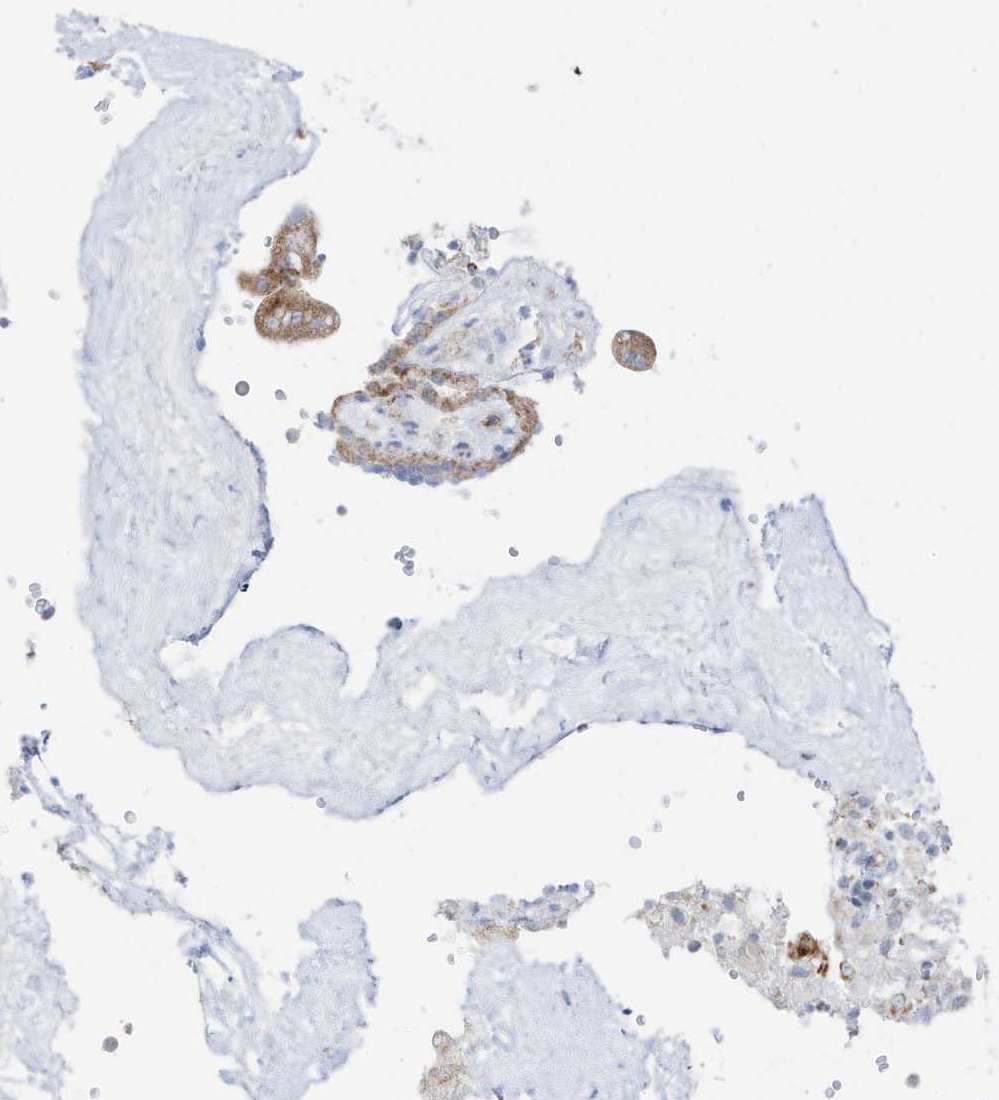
{"staining": {"intensity": "moderate", "quantity": "25%-75%", "location": "cytoplasmic/membranous"}, "tissue": "placenta", "cell_type": "Trophoblastic cells", "image_type": "normal", "snomed": [{"axis": "morphology", "description": "Normal tissue, NOS"}, {"axis": "topography", "description": "Placenta"}], "caption": "High-power microscopy captured an IHC histopathology image of normal placenta, revealing moderate cytoplasmic/membranous staining in about 25%-75% of trophoblastic cells.", "gene": "ETHE1", "patient": {"sex": "female", "age": 18}}